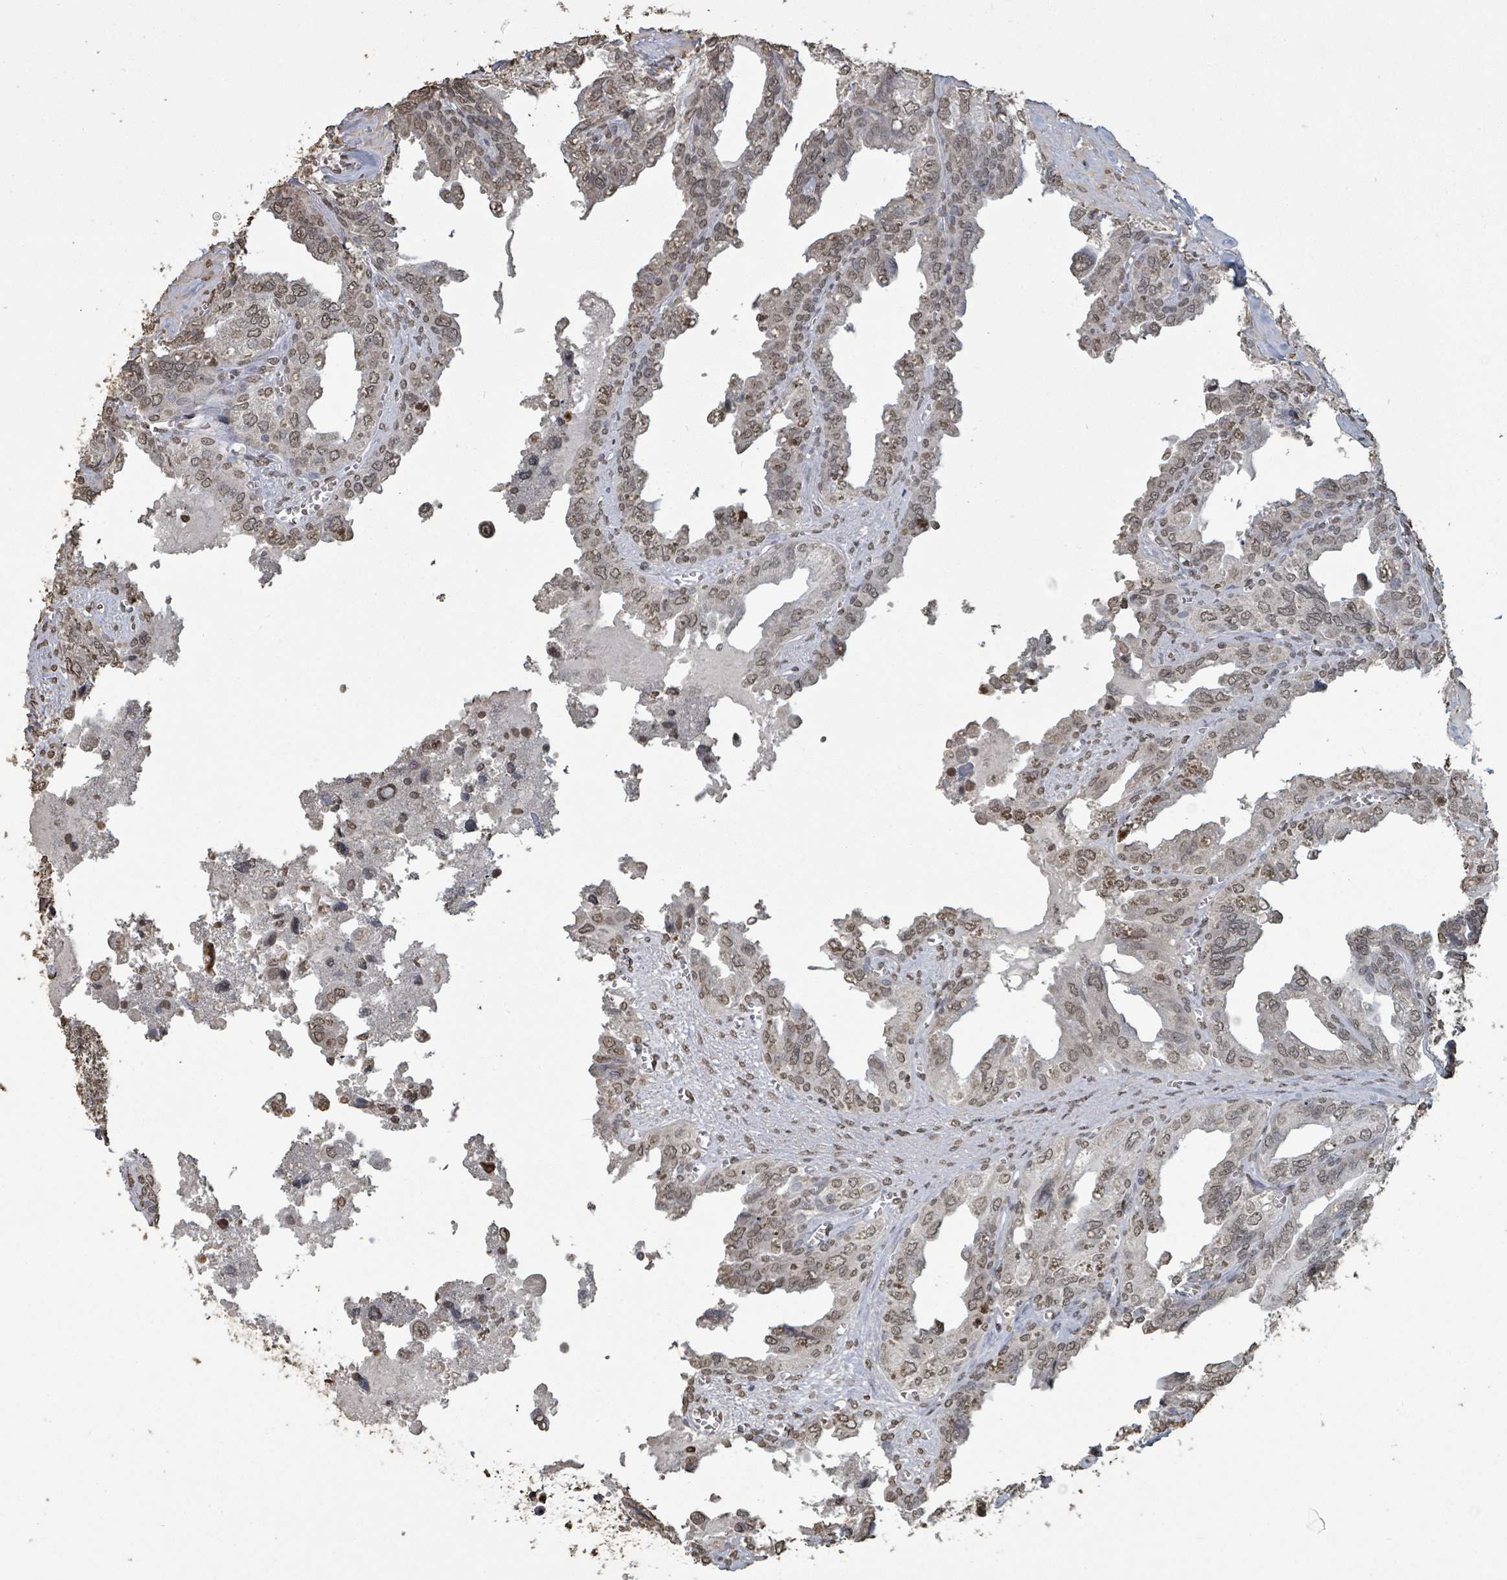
{"staining": {"intensity": "moderate", "quantity": ">75%", "location": "nuclear"}, "tissue": "seminal vesicle", "cell_type": "Glandular cells", "image_type": "normal", "snomed": [{"axis": "morphology", "description": "Normal tissue, NOS"}, {"axis": "topography", "description": "Seminal veicle"}], "caption": "Glandular cells exhibit medium levels of moderate nuclear staining in about >75% of cells in unremarkable seminal vesicle.", "gene": "MRPS12", "patient": {"sex": "male", "age": 67}}